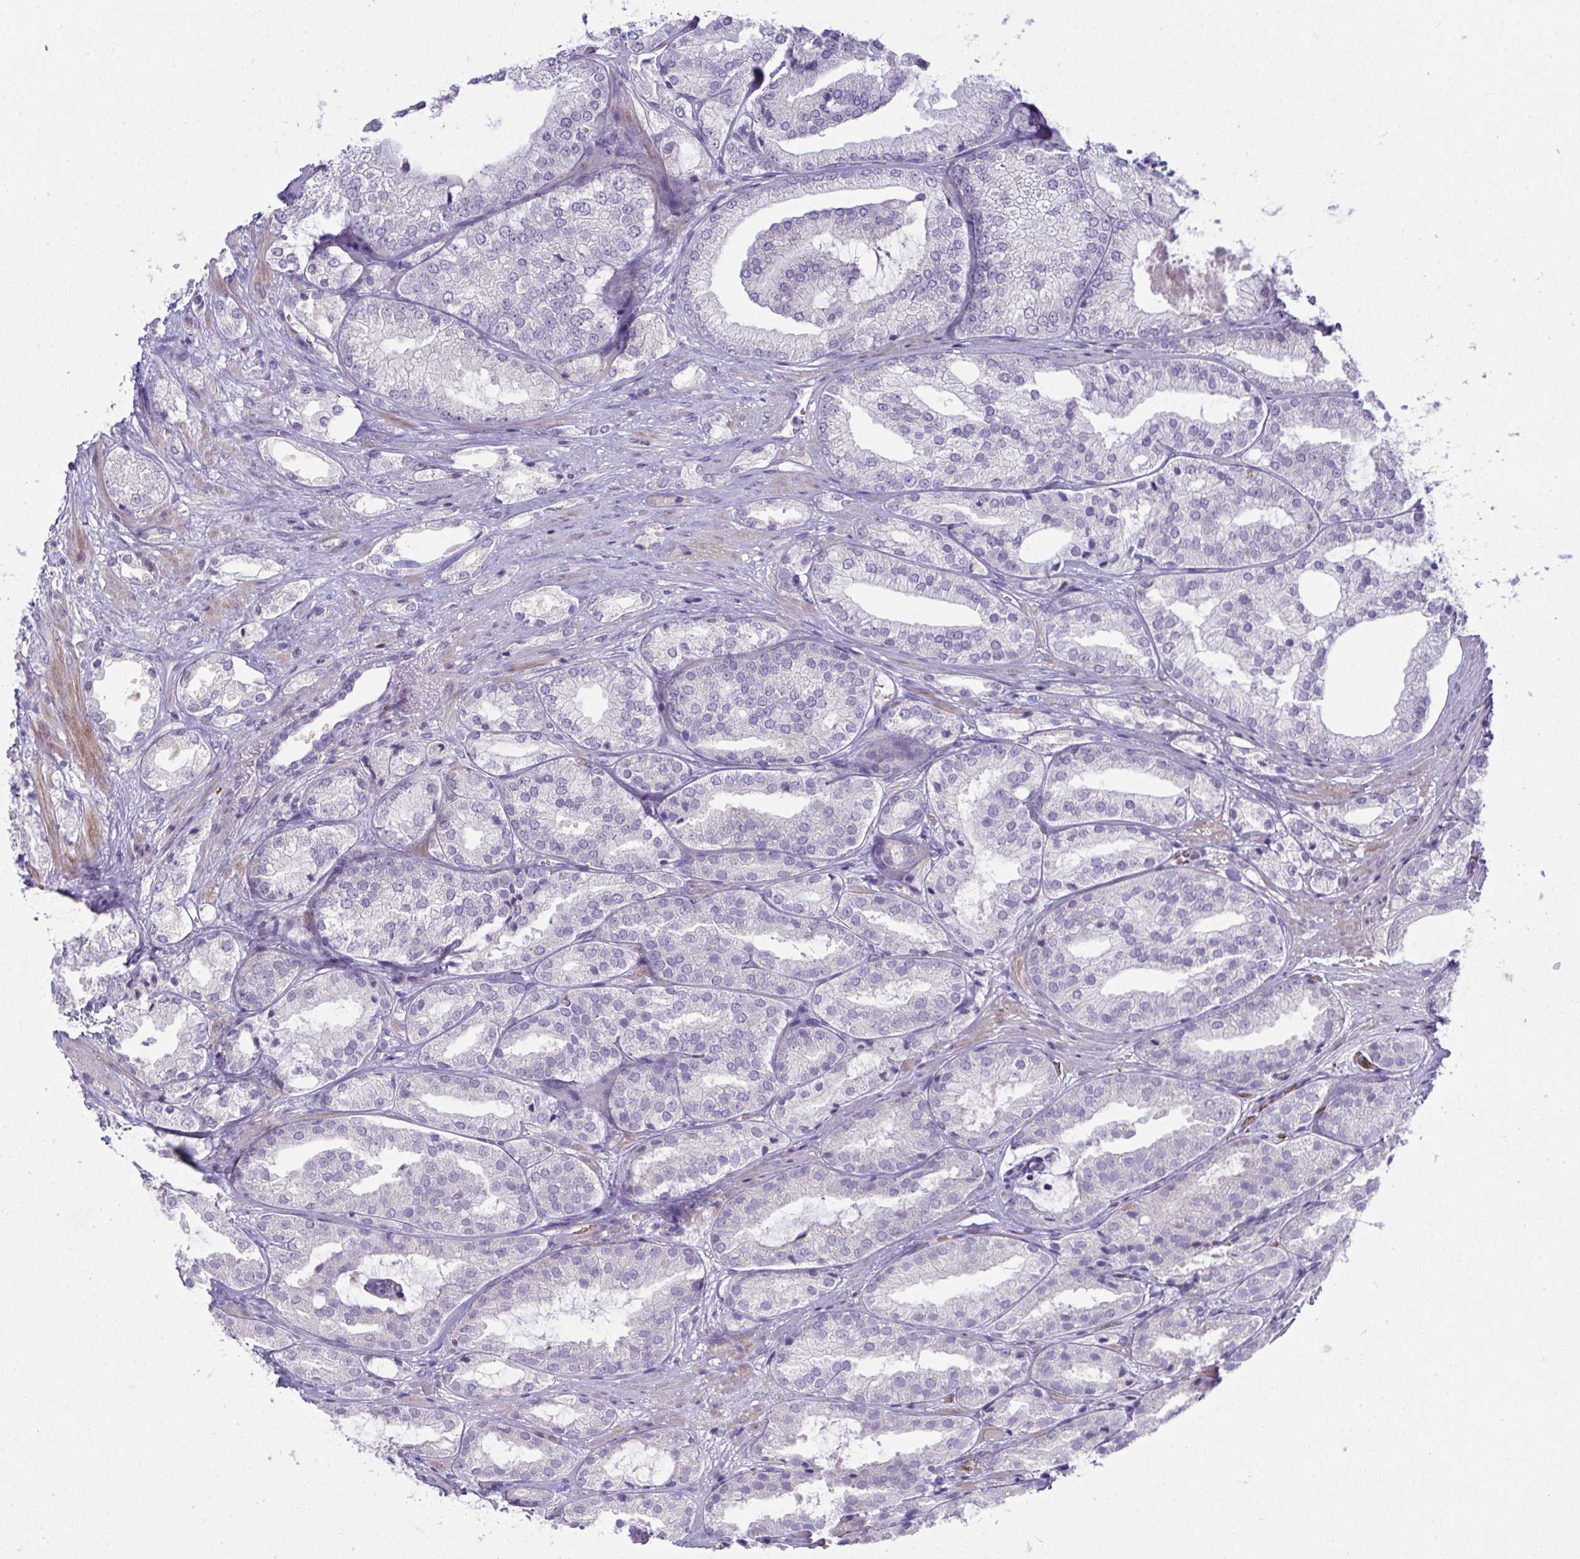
{"staining": {"intensity": "negative", "quantity": "none", "location": "none"}, "tissue": "prostate cancer", "cell_type": "Tumor cells", "image_type": "cancer", "snomed": [{"axis": "morphology", "description": "Adenocarcinoma, High grade"}, {"axis": "topography", "description": "Prostate"}], "caption": "Immunohistochemical staining of prostate cancer (high-grade adenocarcinoma) shows no significant expression in tumor cells.", "gene": "SPTB", "patient": {"sex": "male", "age": 68}}